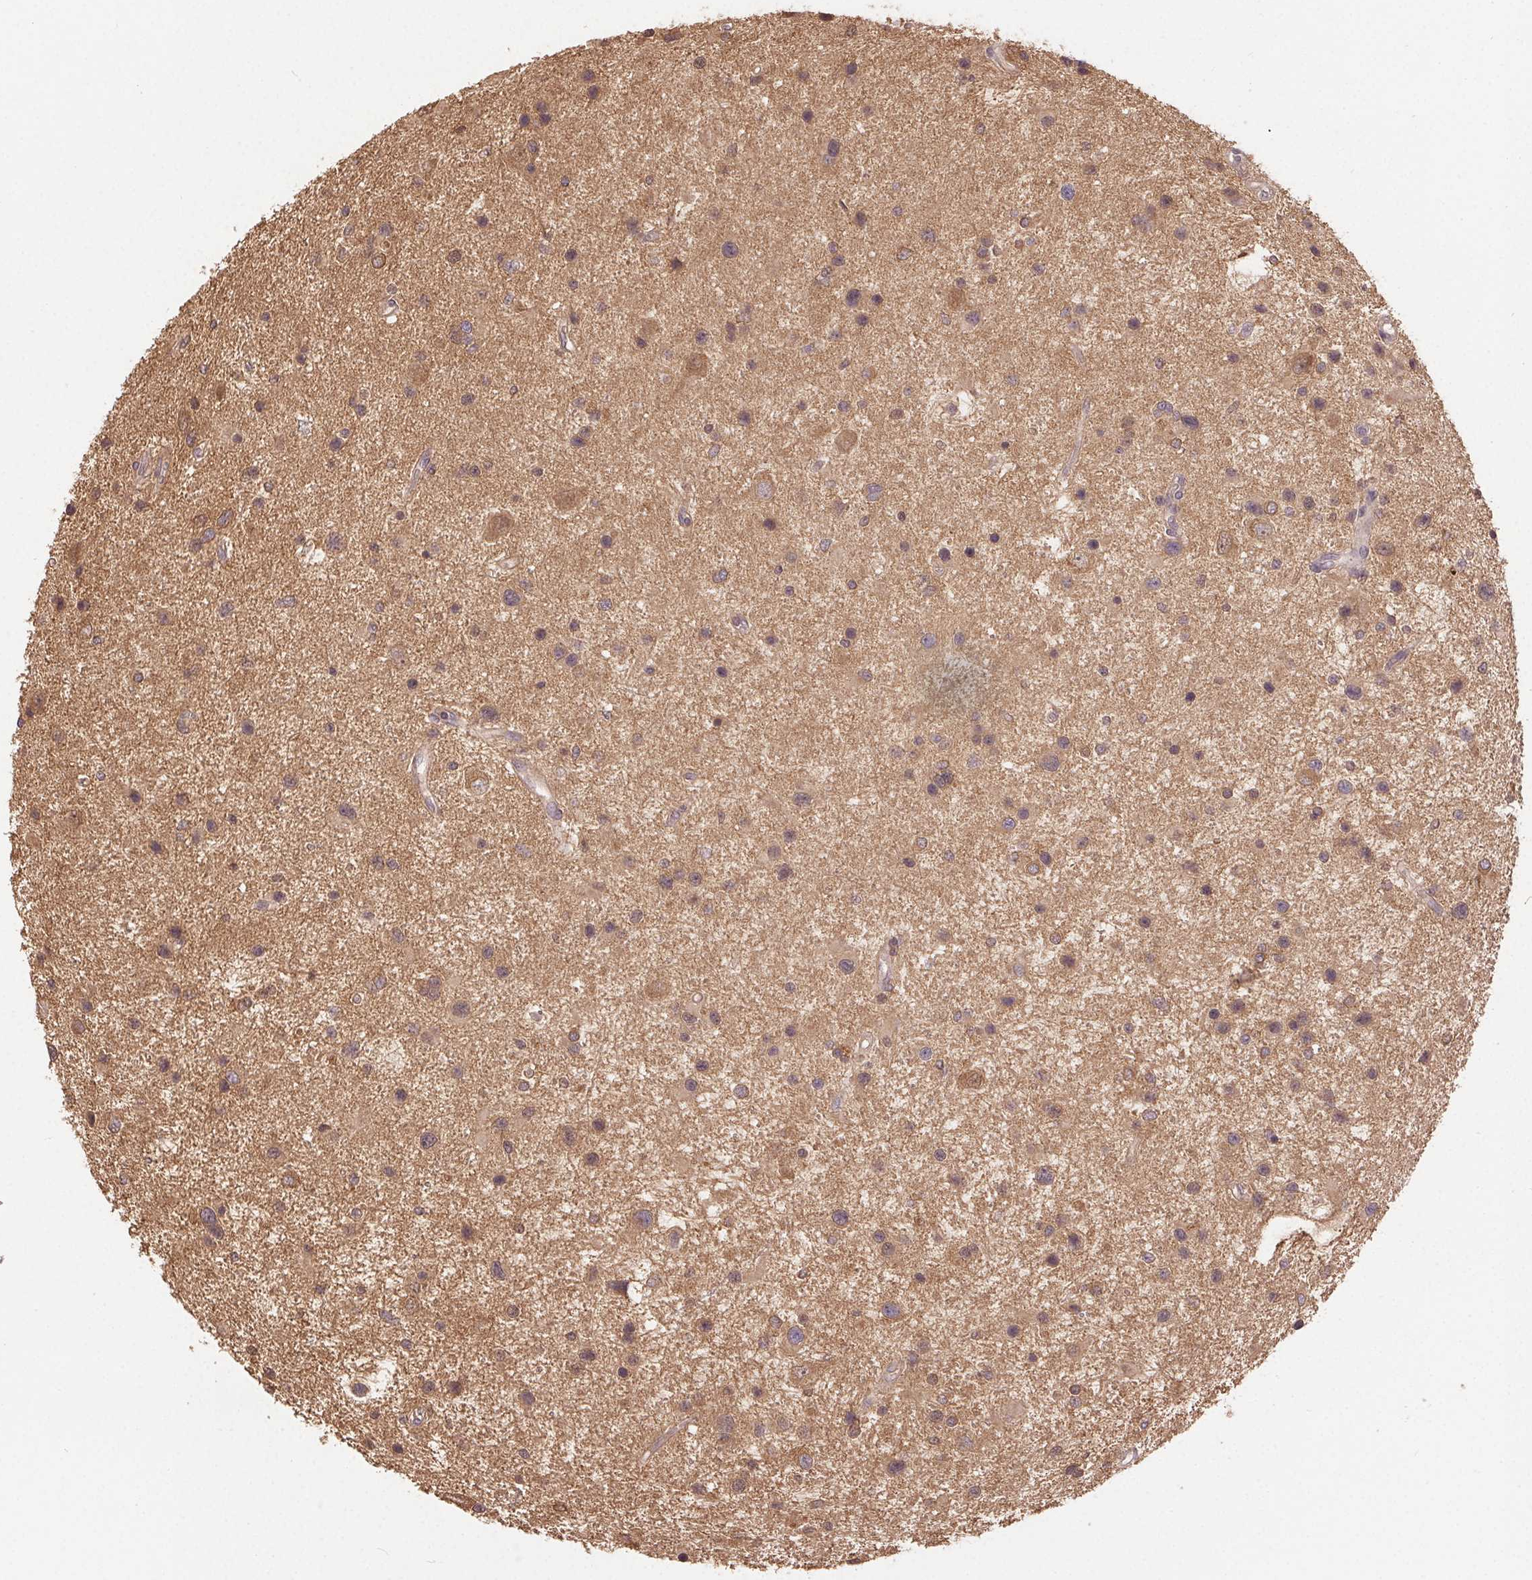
{"staining": {"intensity": "weak", "quantity": "25%-75%", "location": "cytoplasmic/membranous,nuclear"}, "tissue": "glioma", "cell_type": "Tumor cells", "image_type": "cancer", "snomed": [{"axis": "morphology", "description": "Glioma, malignant, Low grade"}, {"axis": "topography", "description": "Brain"}], "caption": "This micrograph reveals immunohistochemistry staining of human glioma, with low weak cytoplasmic/membranous and nuclear expression in about 25%-75% of tumor cells.", "gene": "GDI2", "patient": {"sex": "female", "age": 32}}